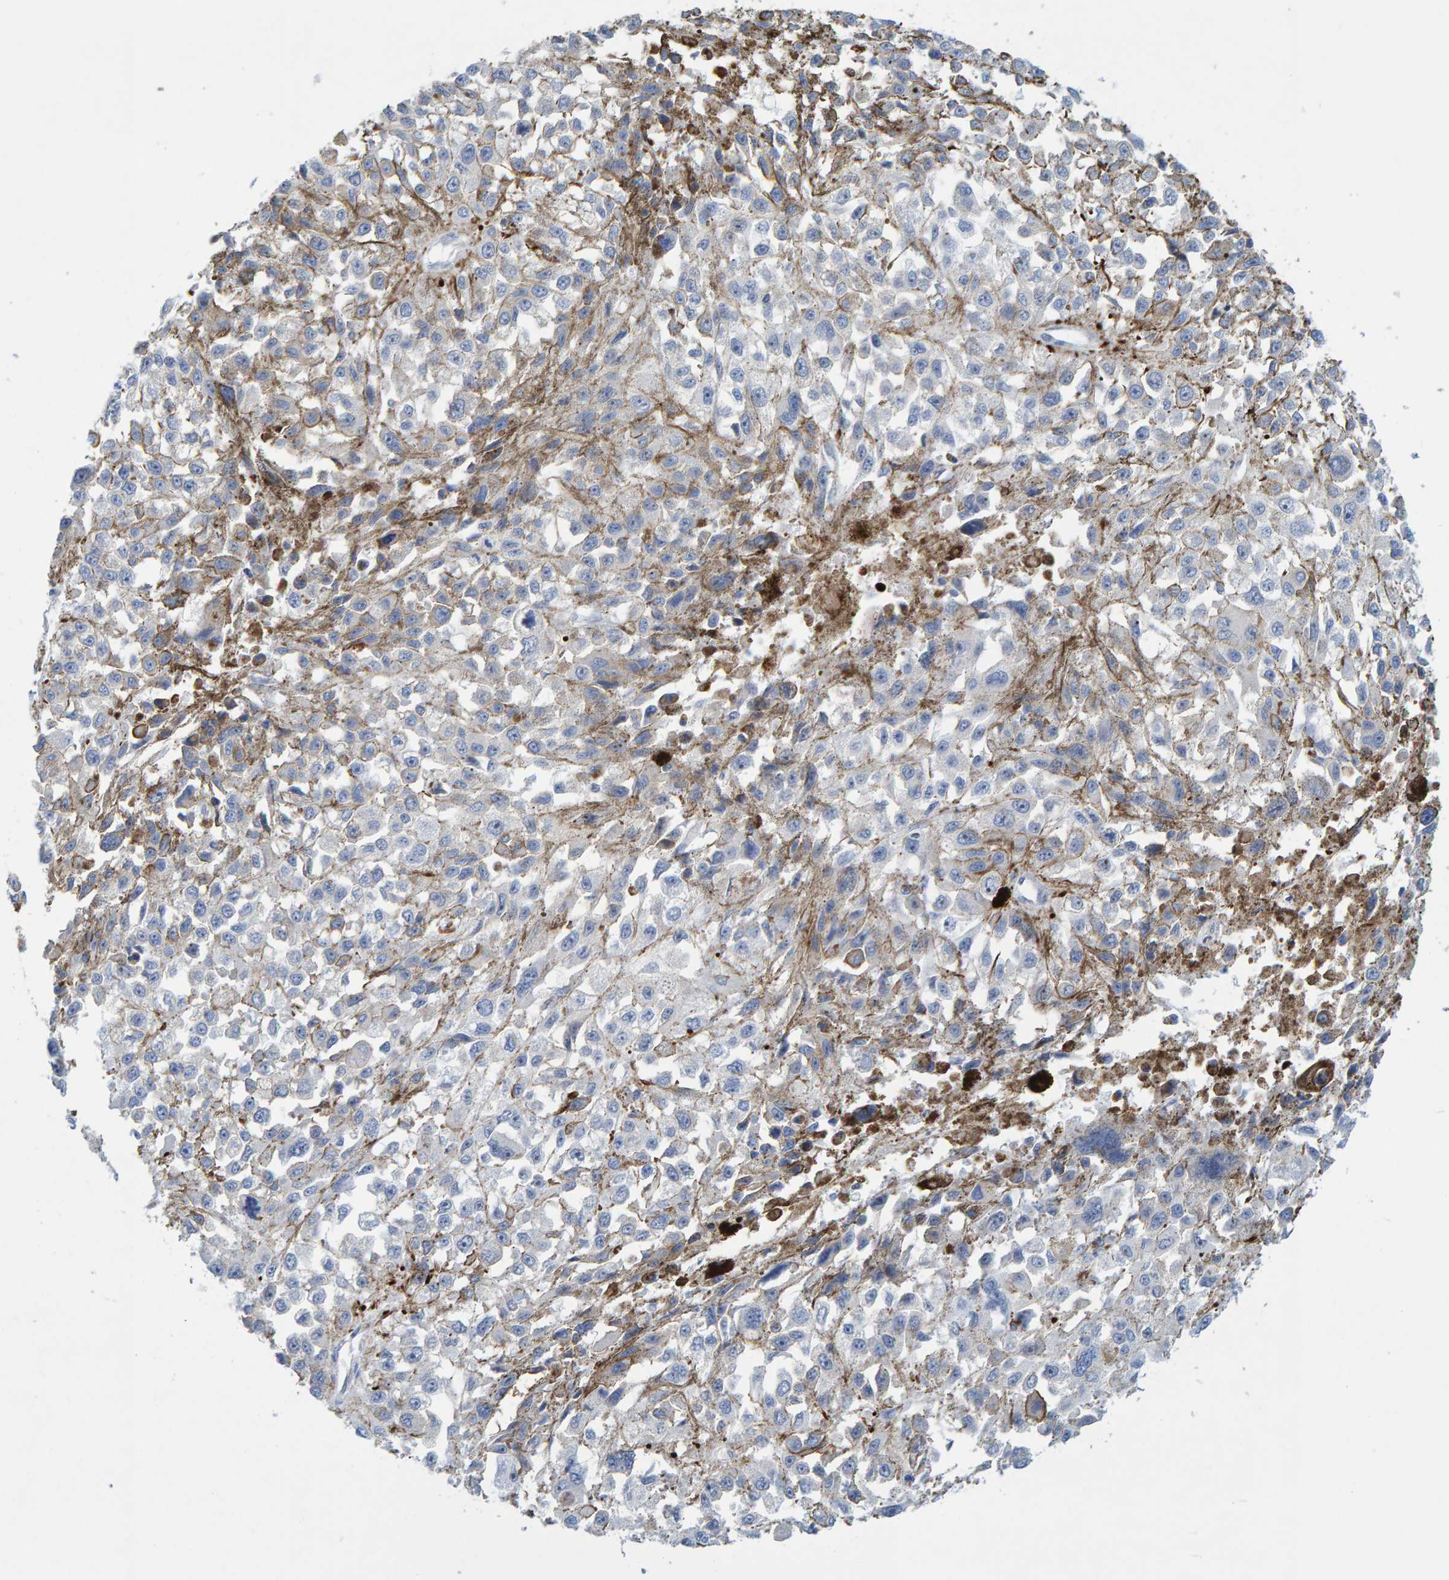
{"staining": {"intensity": "negative", "quantity": "none", "location": "none"}, "tissue": "melanoma", "cell_type": "Tumor cells", "image_type": "cancer", "snomed": [{"axis": "morphology", "description": "Malignant melanoma, Metastatic site"}, {"axis": "topography", "description": "Lymph node"}], "caption": "Tumor cells are negative for protein expression in human melanoma.", "gene": "POLG2", "patient": {"sex": "male", "age": 59}}